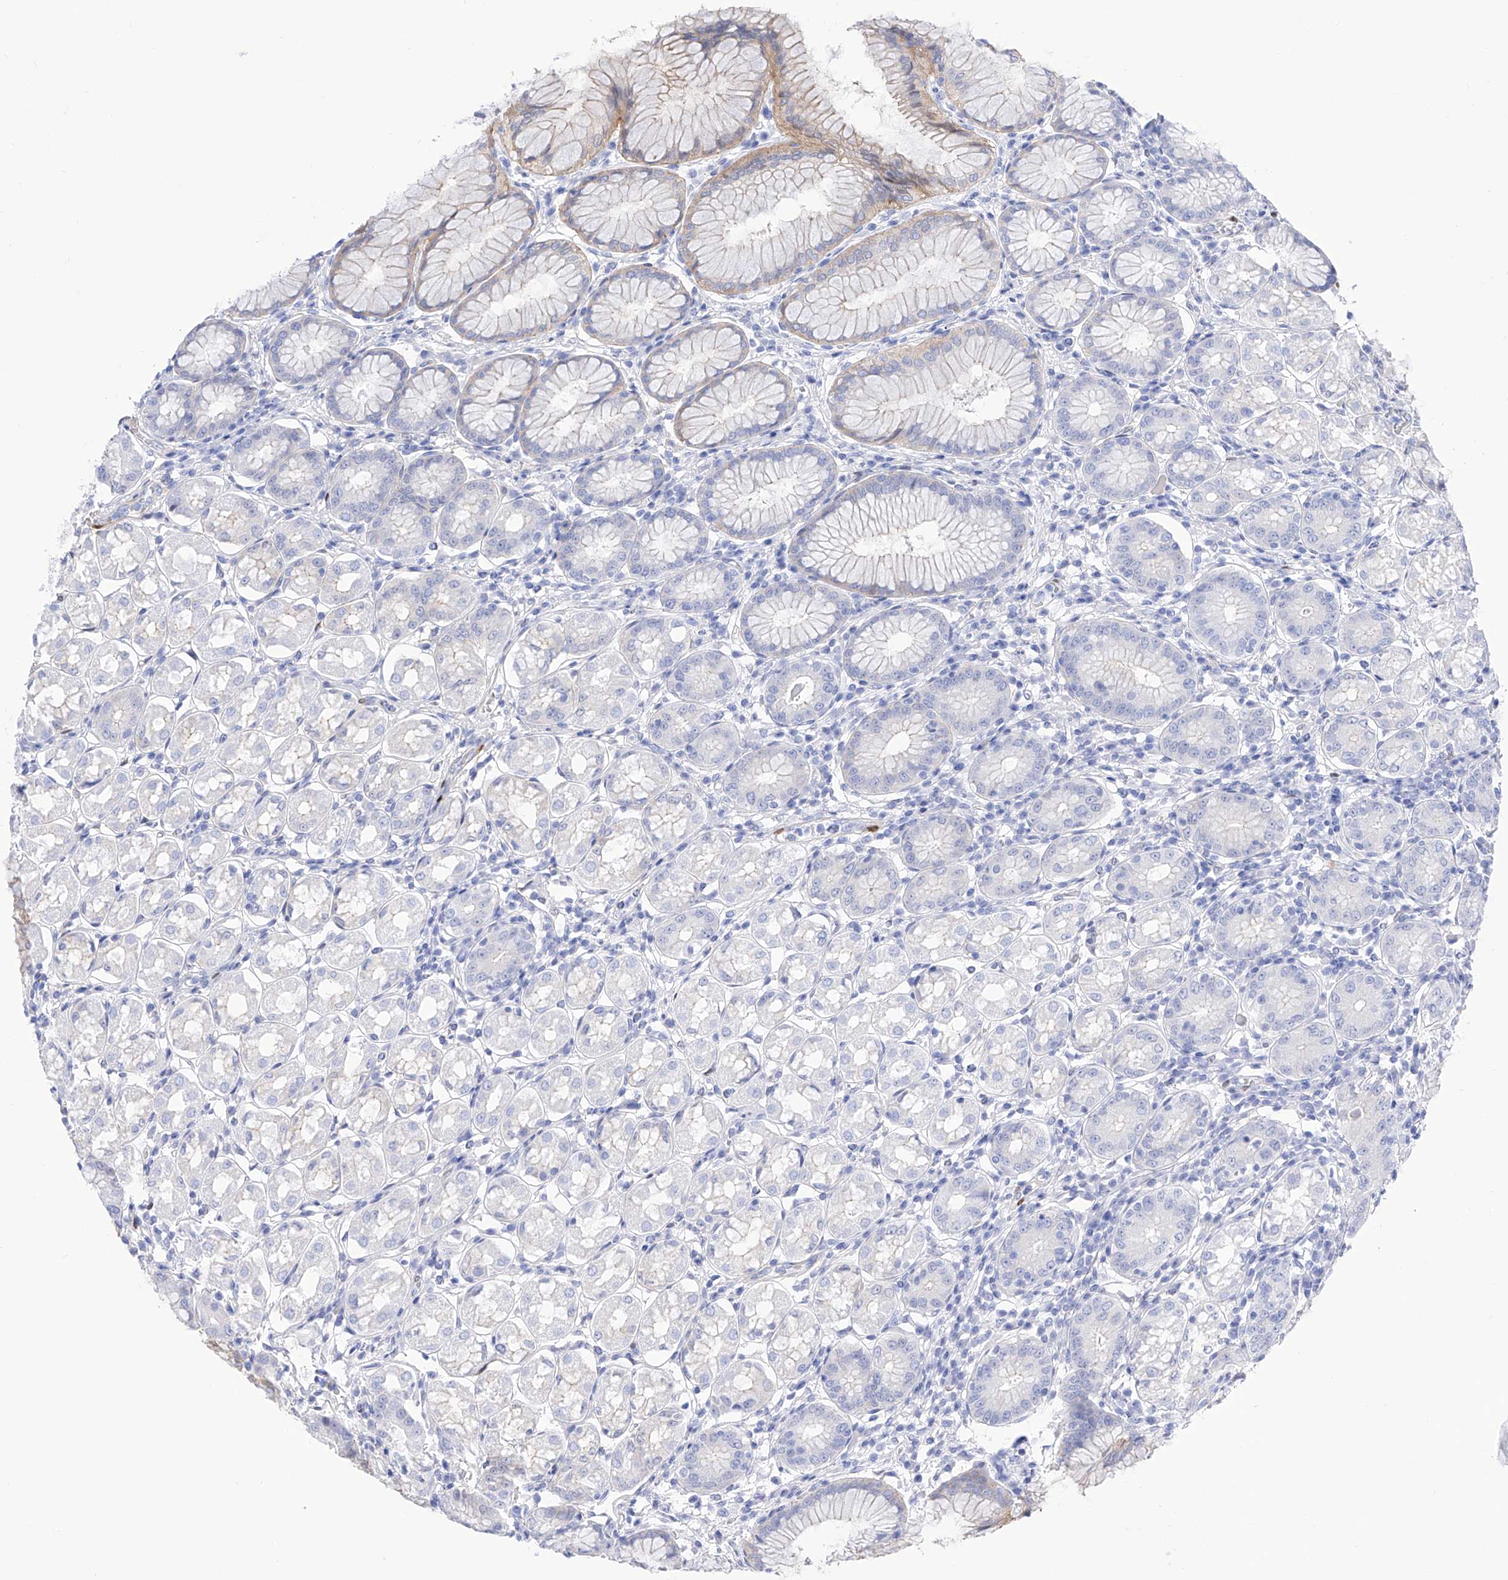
{"staining": {"intensity": "moderate", "quantity": "<25%", "location": "cytoplasmic/membranous"}, "tissue": "stomach", "cell_type": "Glandular cells", "image_type": "normal", "snomed": [{"axis": "morphology", "description": "Normal tissue, NOS"}, {"axis": "topography", "description": "Stomach, lower"}], "caption": "High-power microscopy captured an IHC photomicrograph of unremarkable stomach, revealing moderate cytoplasmic/membranous staining in about <25% of glandular cells.", "gene": "TRPC7", "patient": {"sex": "female", "age": 56}}